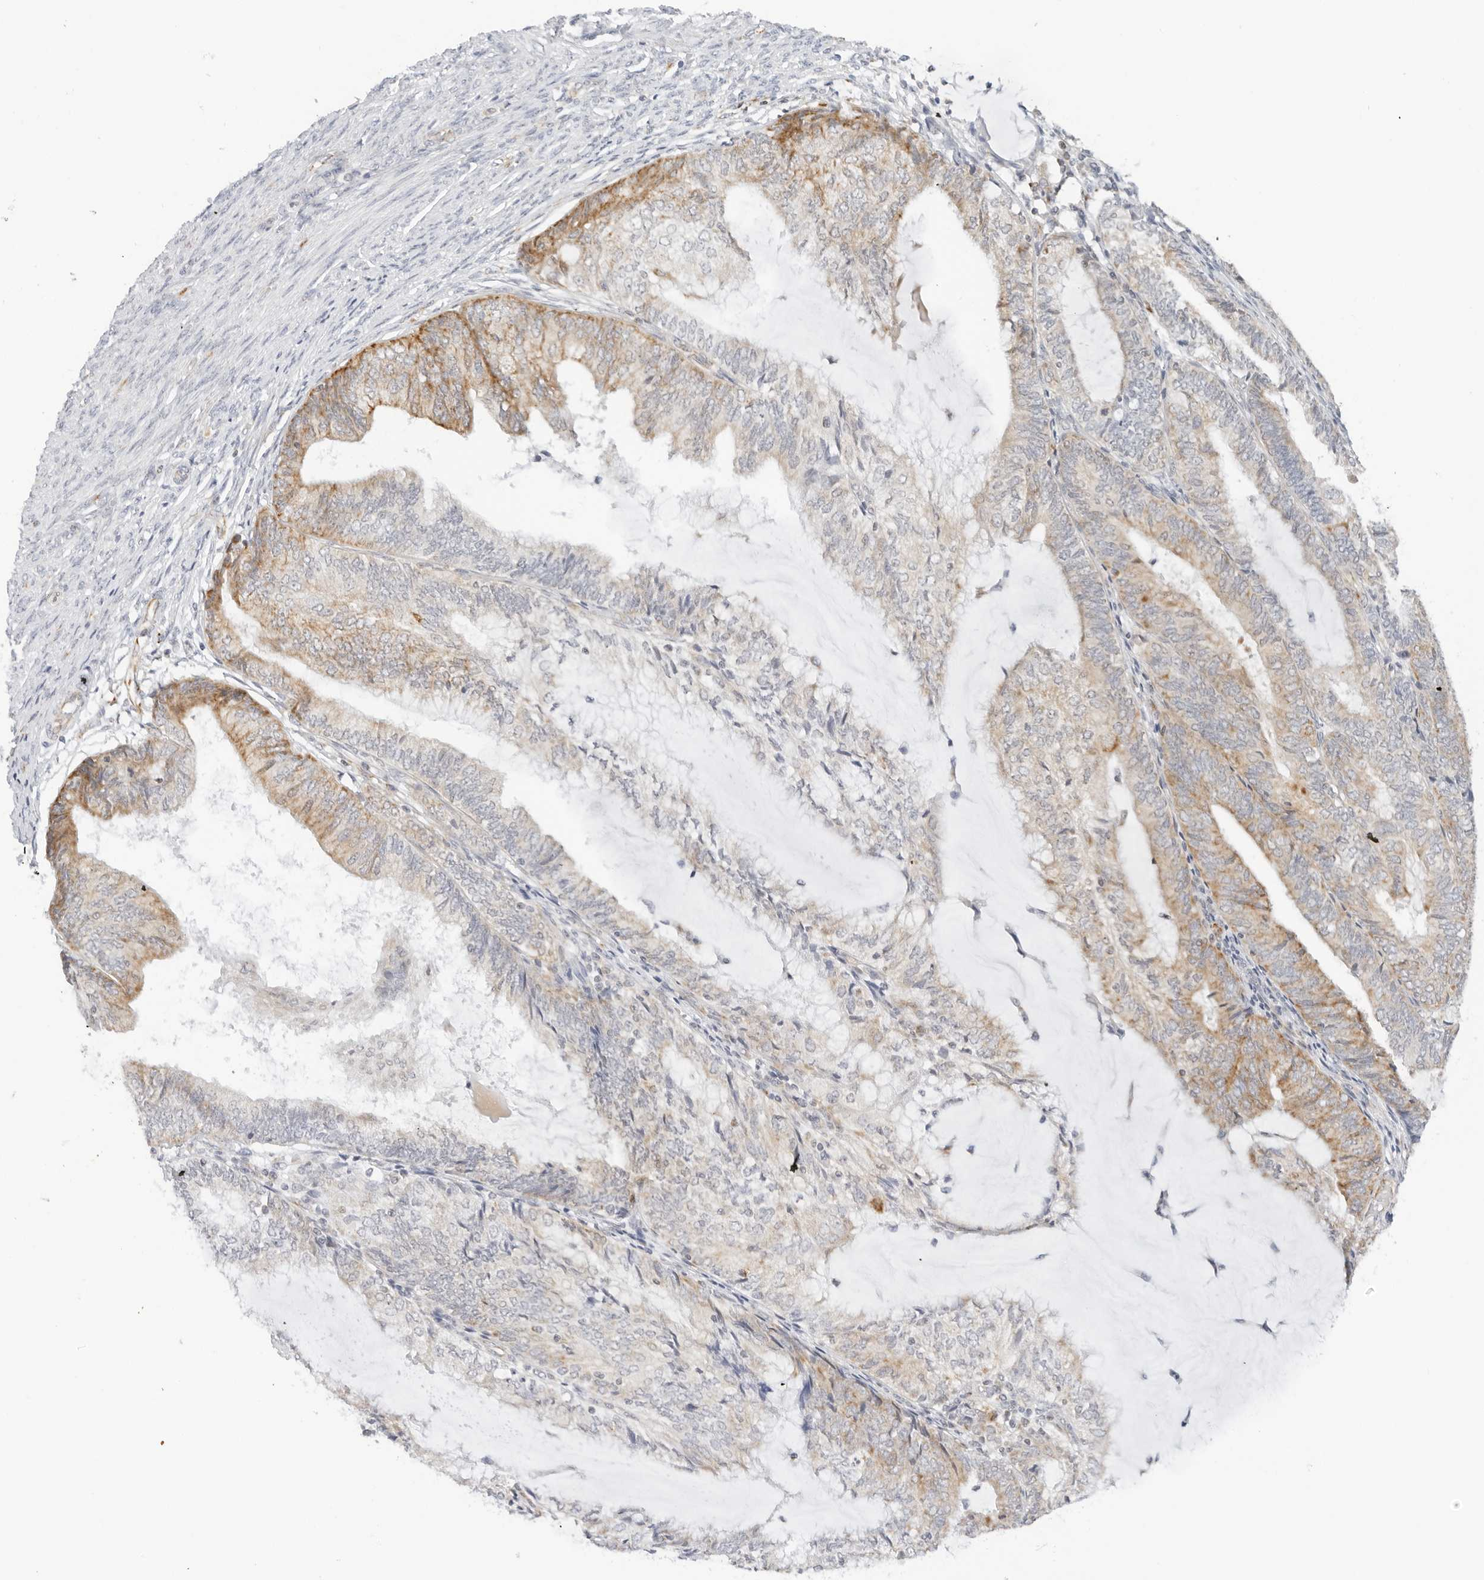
{"staining": {"intensity": "moderate", "quantity": "25%-75%", "location": "cytoplasmic/membranous"}, "tissue": "endometrial cancer", "cell_type": "Tumor cells", "image_type": "cancer", "snomed": [{"axis": "morphology", "description": "Adenocarcinoma, NOS"}, {"axis": "topography", "description": "Endometrium"}], "caption": "IHC image of neoplastic tissue: endometrial adenocarcinoma stained using immunohistochemistry (IHC) displays medium levels of moderate protein expression localized specifically in the cytoplasmic/membranous of tumor cells, appearing as a cytoplasmic/membranous brown color.", "gene": "RC3H1", "patient": {"sex": "female", "age": 81}}